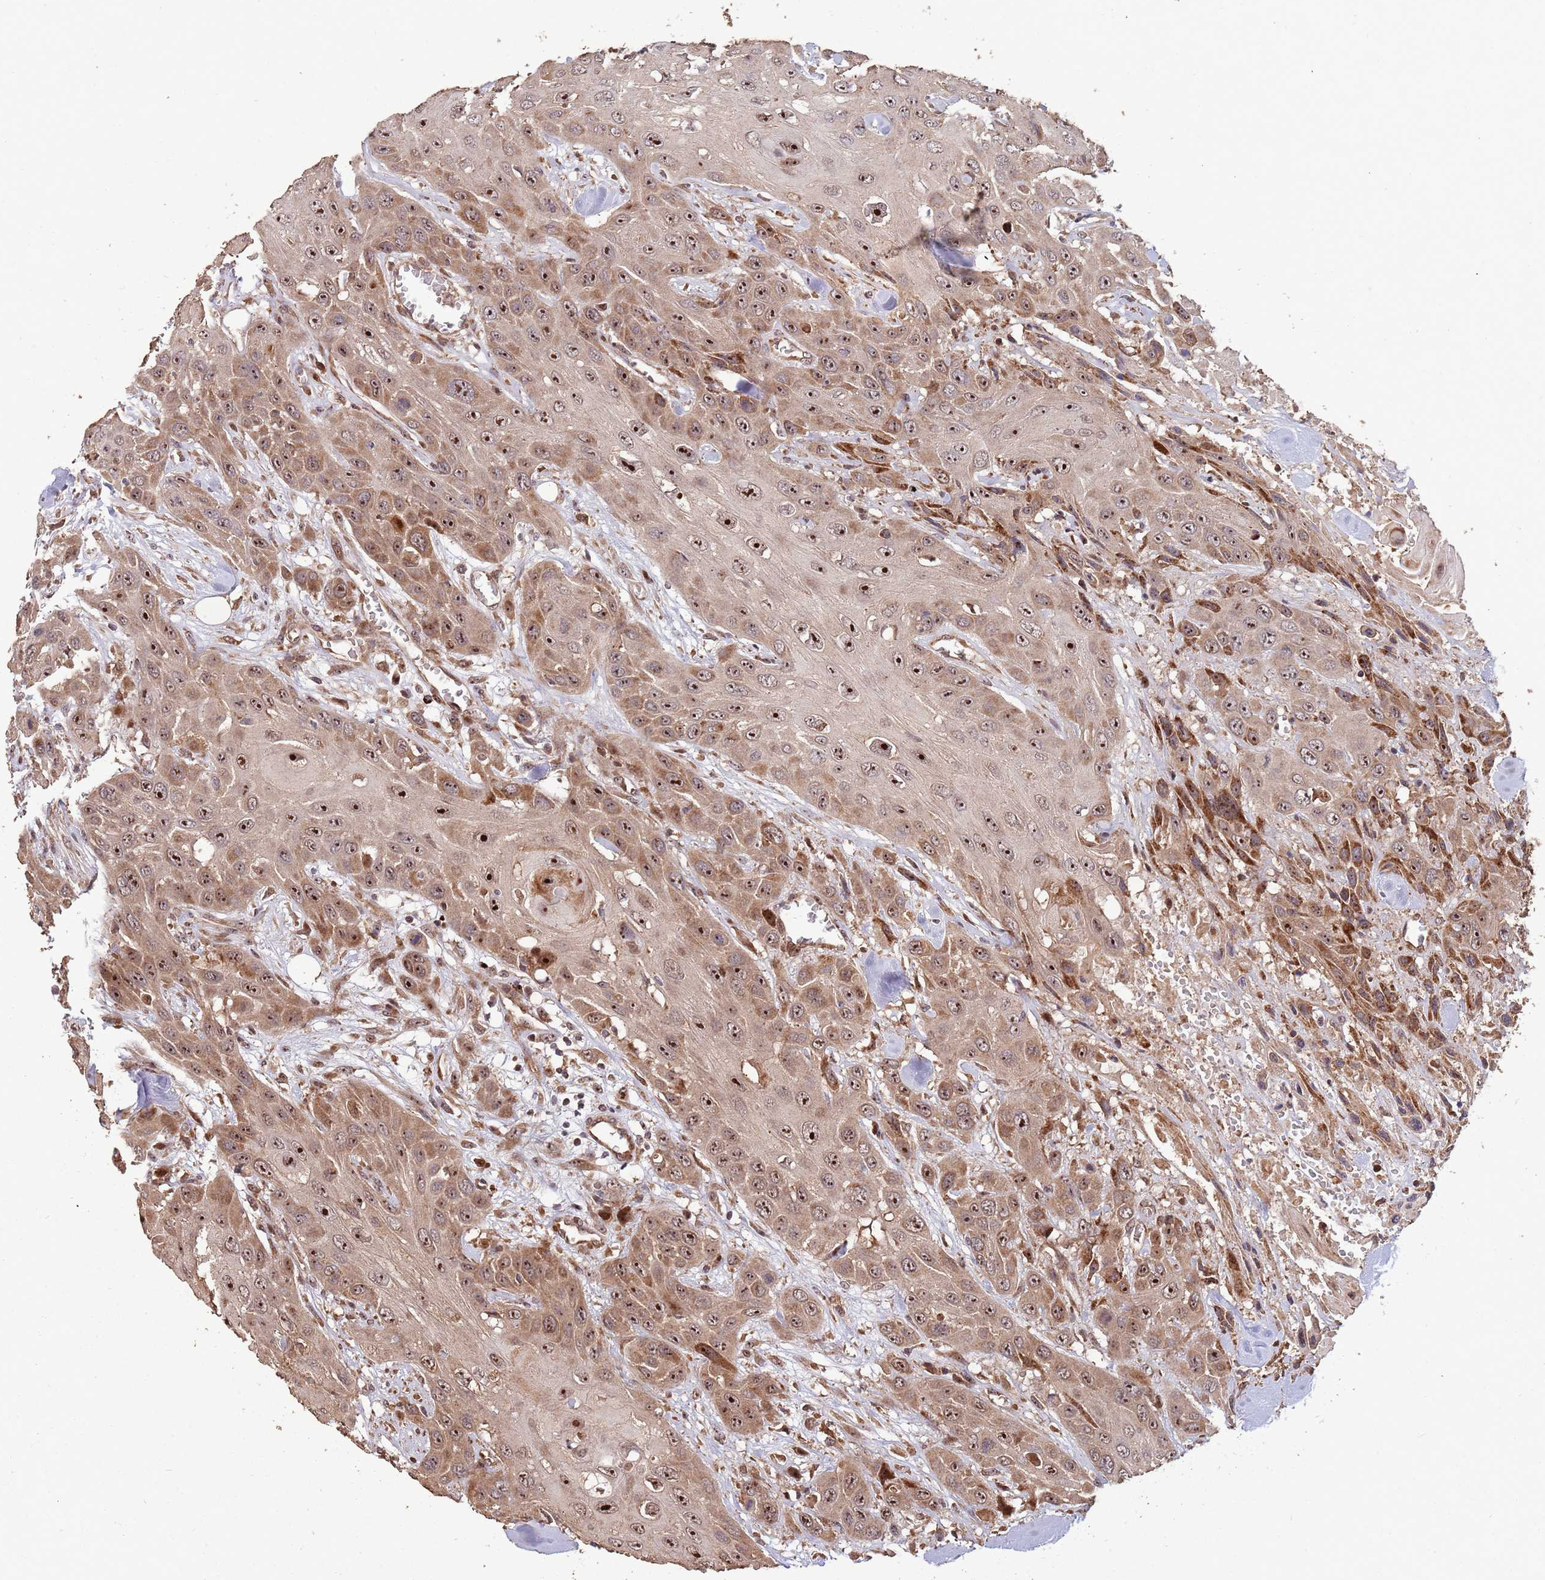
{"staining": {"intensity": "strong", "quantity": ">75%", "location": "nuclear"}, "tissue": "head and neck cancer", "cell_type": "Tumor cells", "image_type": "cancer", "snomed": [{"axis": "morphology", "description": "Squamous cell carcinoma, NOS"}, {"axis": "topography", "description": "Head-Neck"}], "caption": "High-power microscopy captured an immunohistochemistry (IHC) micrograph of head and neck cancer (squamous cell carcinoma), revealing strong nuclear staining in about >75% of tumor cells. (DAB (3,3'-diaminobenzidine) IHC with brightfield microscopy, high magnification).", "gene": "ZNF428", "patient": {"sex": "male", "age": 81}}